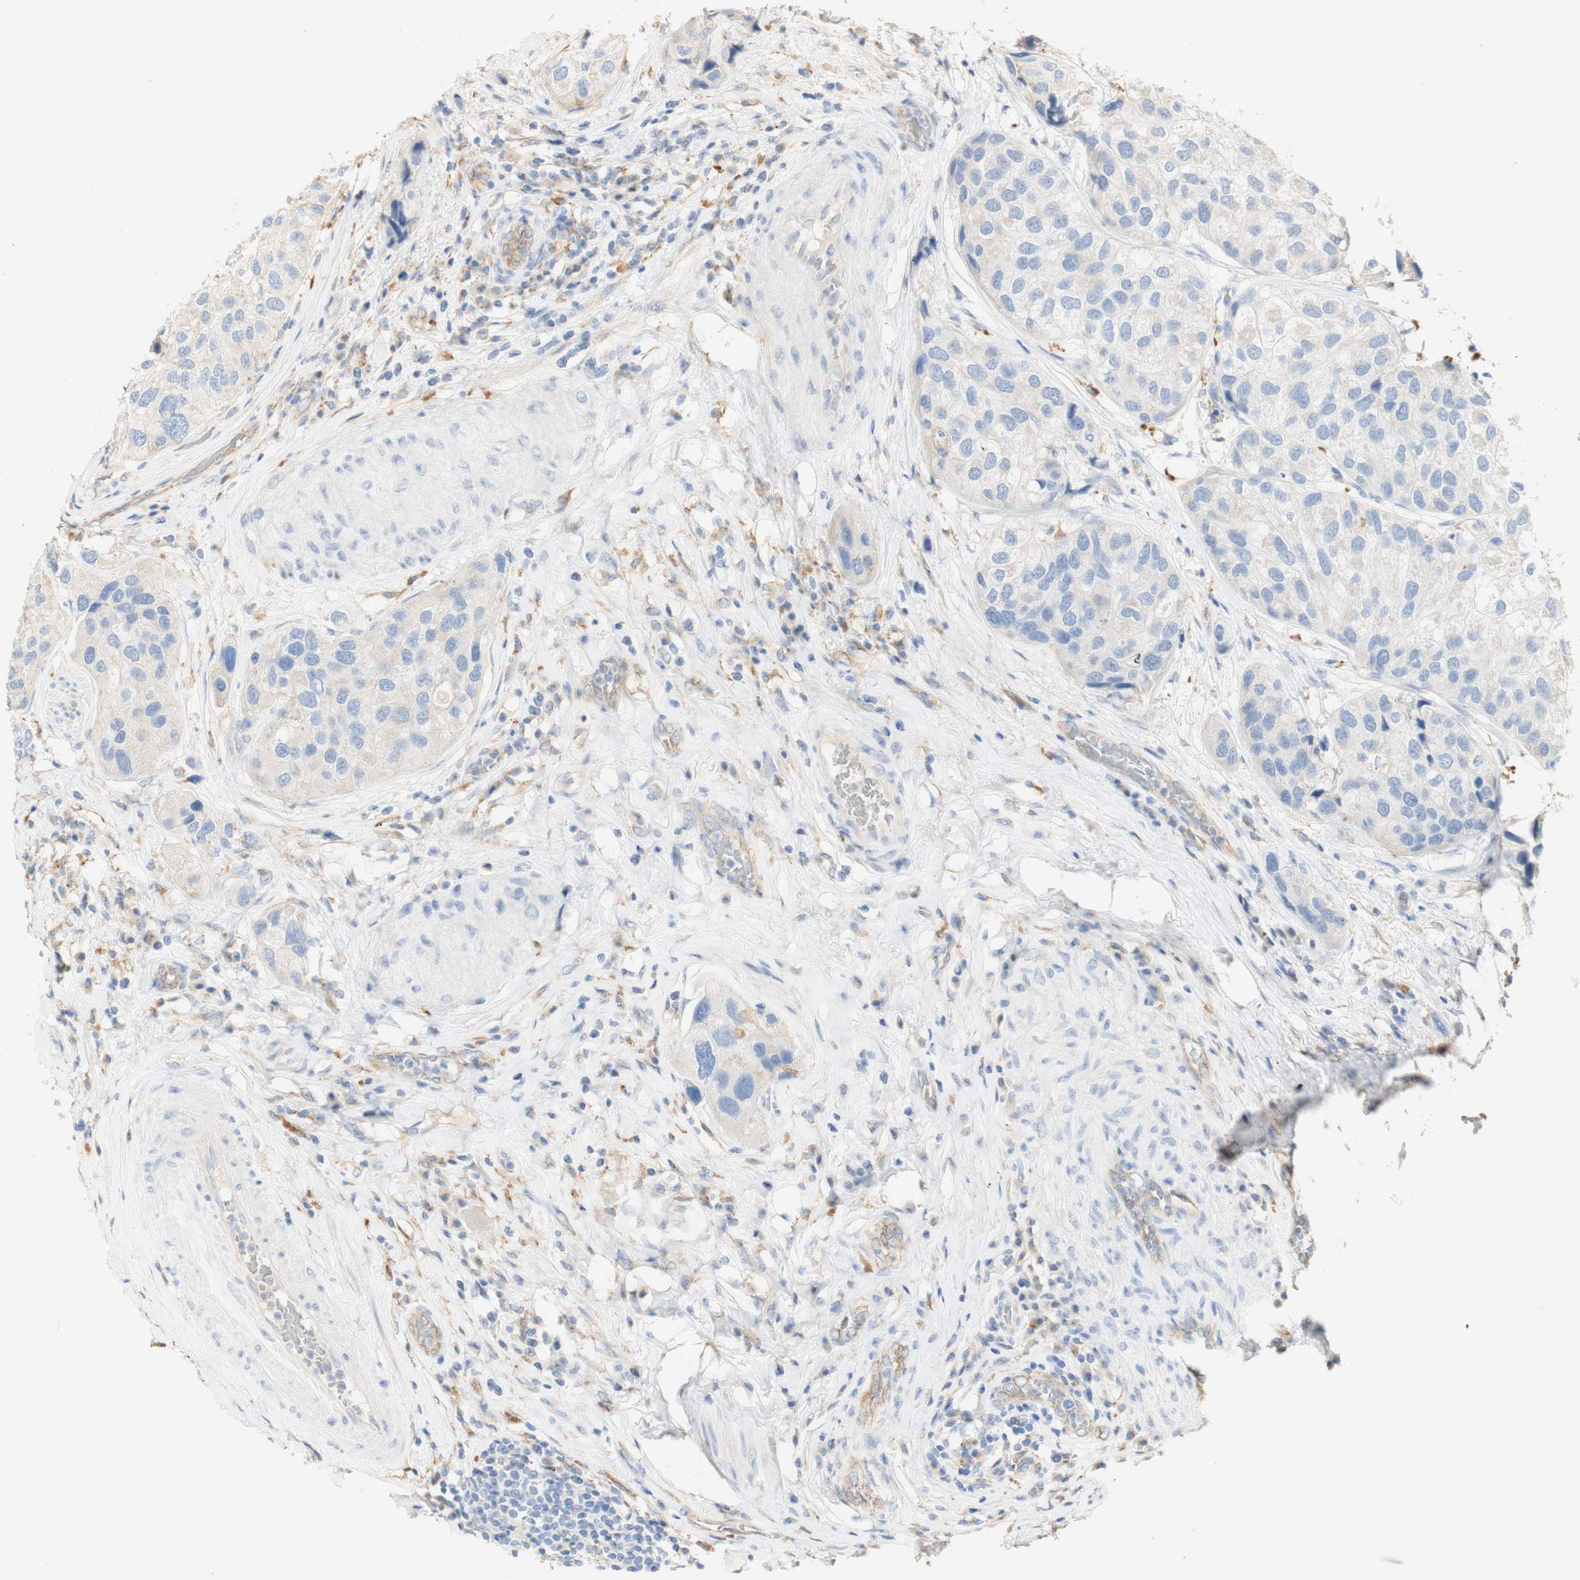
{"staining": {"intensity": "weak", "quantity": "<25%", "location": "cytoplasmic/membranous"}, "tissue": "urothelial cancer", "cell_type": "Tumor cells", "image_type": "cancer", "snomed": [{"axis": "morphology", "description": "Urothelial carcinoma, High grade"}, {"axis": "topography", "description": "Urinary bladder"}], "caption": "This is an immunohistochemistry image of human urothelial cancer. There is no expression in tumor cells.", "gene": "FCGRT", "patient": {"sex": "female", "age": 64}}